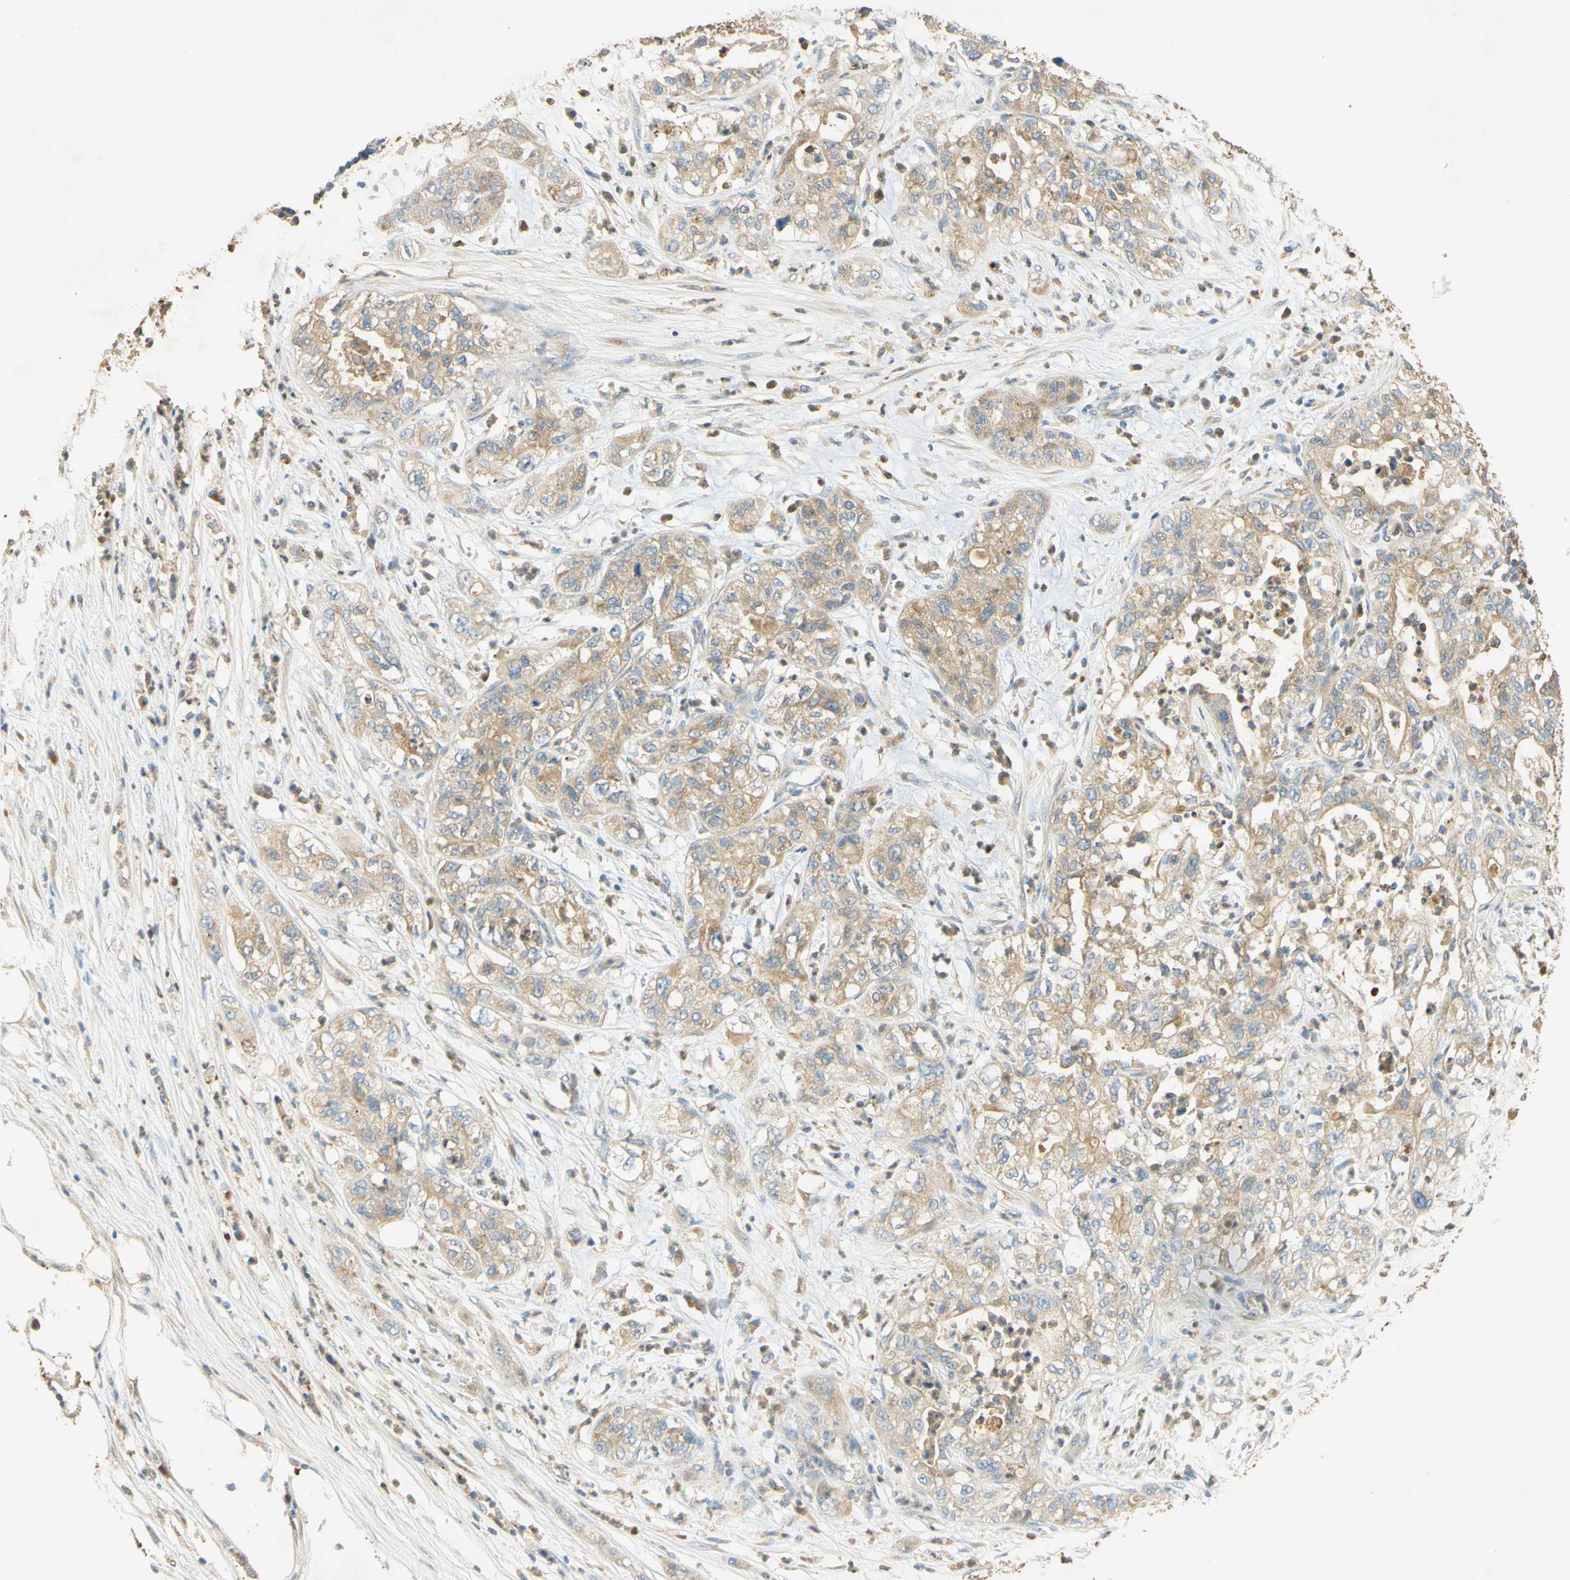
{"staining": {"intensity": "moderate", "quantity": ">75%", "location": "cytoplasmic/membranous"}, "tissue": "pancreatic cancer", "cell_type": "Tumor cells", "image_type": "cancer", "snomed": [{"axis": "morphology", "description": "Adenocarcinoma, NOS"}, {"axis": "topography", "description": "Pancreas"}], "caption": "High-magnification brightfield microscopy of pancreatic cancer stained with DAB (brown) and counterstained with hematoxylin (blue). tumor cells exhibit moderate cytoplasmic/membranous positivity is present in approximately>75% of cells.", "gene": "ENTREP2", "patient": {"sex": "female", "age": 78}}